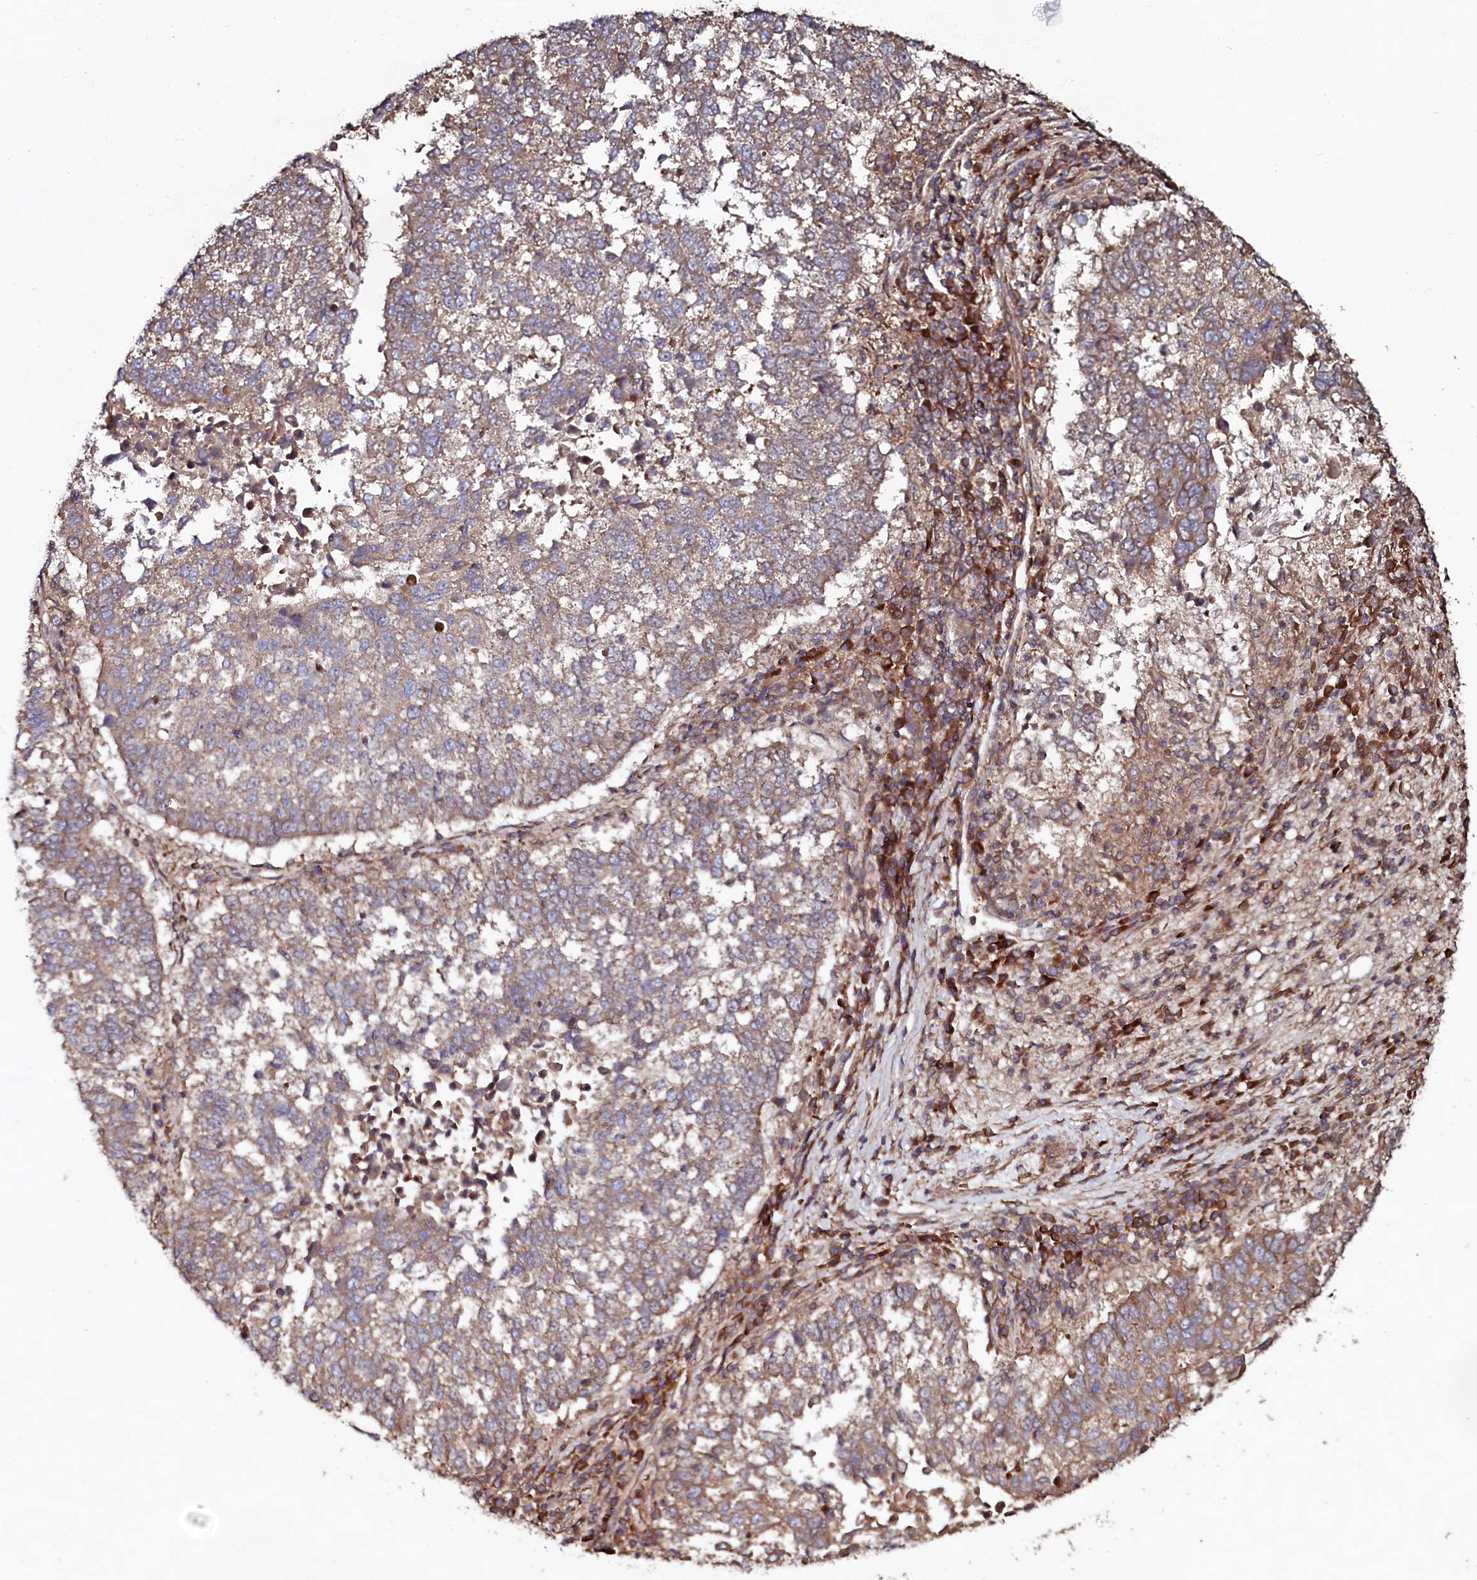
{"staining": {"intensity": "weak", "quantity": "25%-75%", "location": "cytoplasmic/membranous"}, "tissue": "lung cancer", "cell_type": "Tumor cells", "image_type": "cancer", "snomed": [{"axis": "morphology", "description": "Squamous cell carcinoma, NOS"}, {"axis": "topography", "description": "Lung"}], "caption": "An immunohistochemistry photomicrograph of neoplastic tissue is shown. Protein staining in brown labels weak cytoplasmic/membranous positivity in lung squamous cell carcinoma within tumor cells.", "gene": "USPL1", "patient": {"sex": "male", "age": 73}}